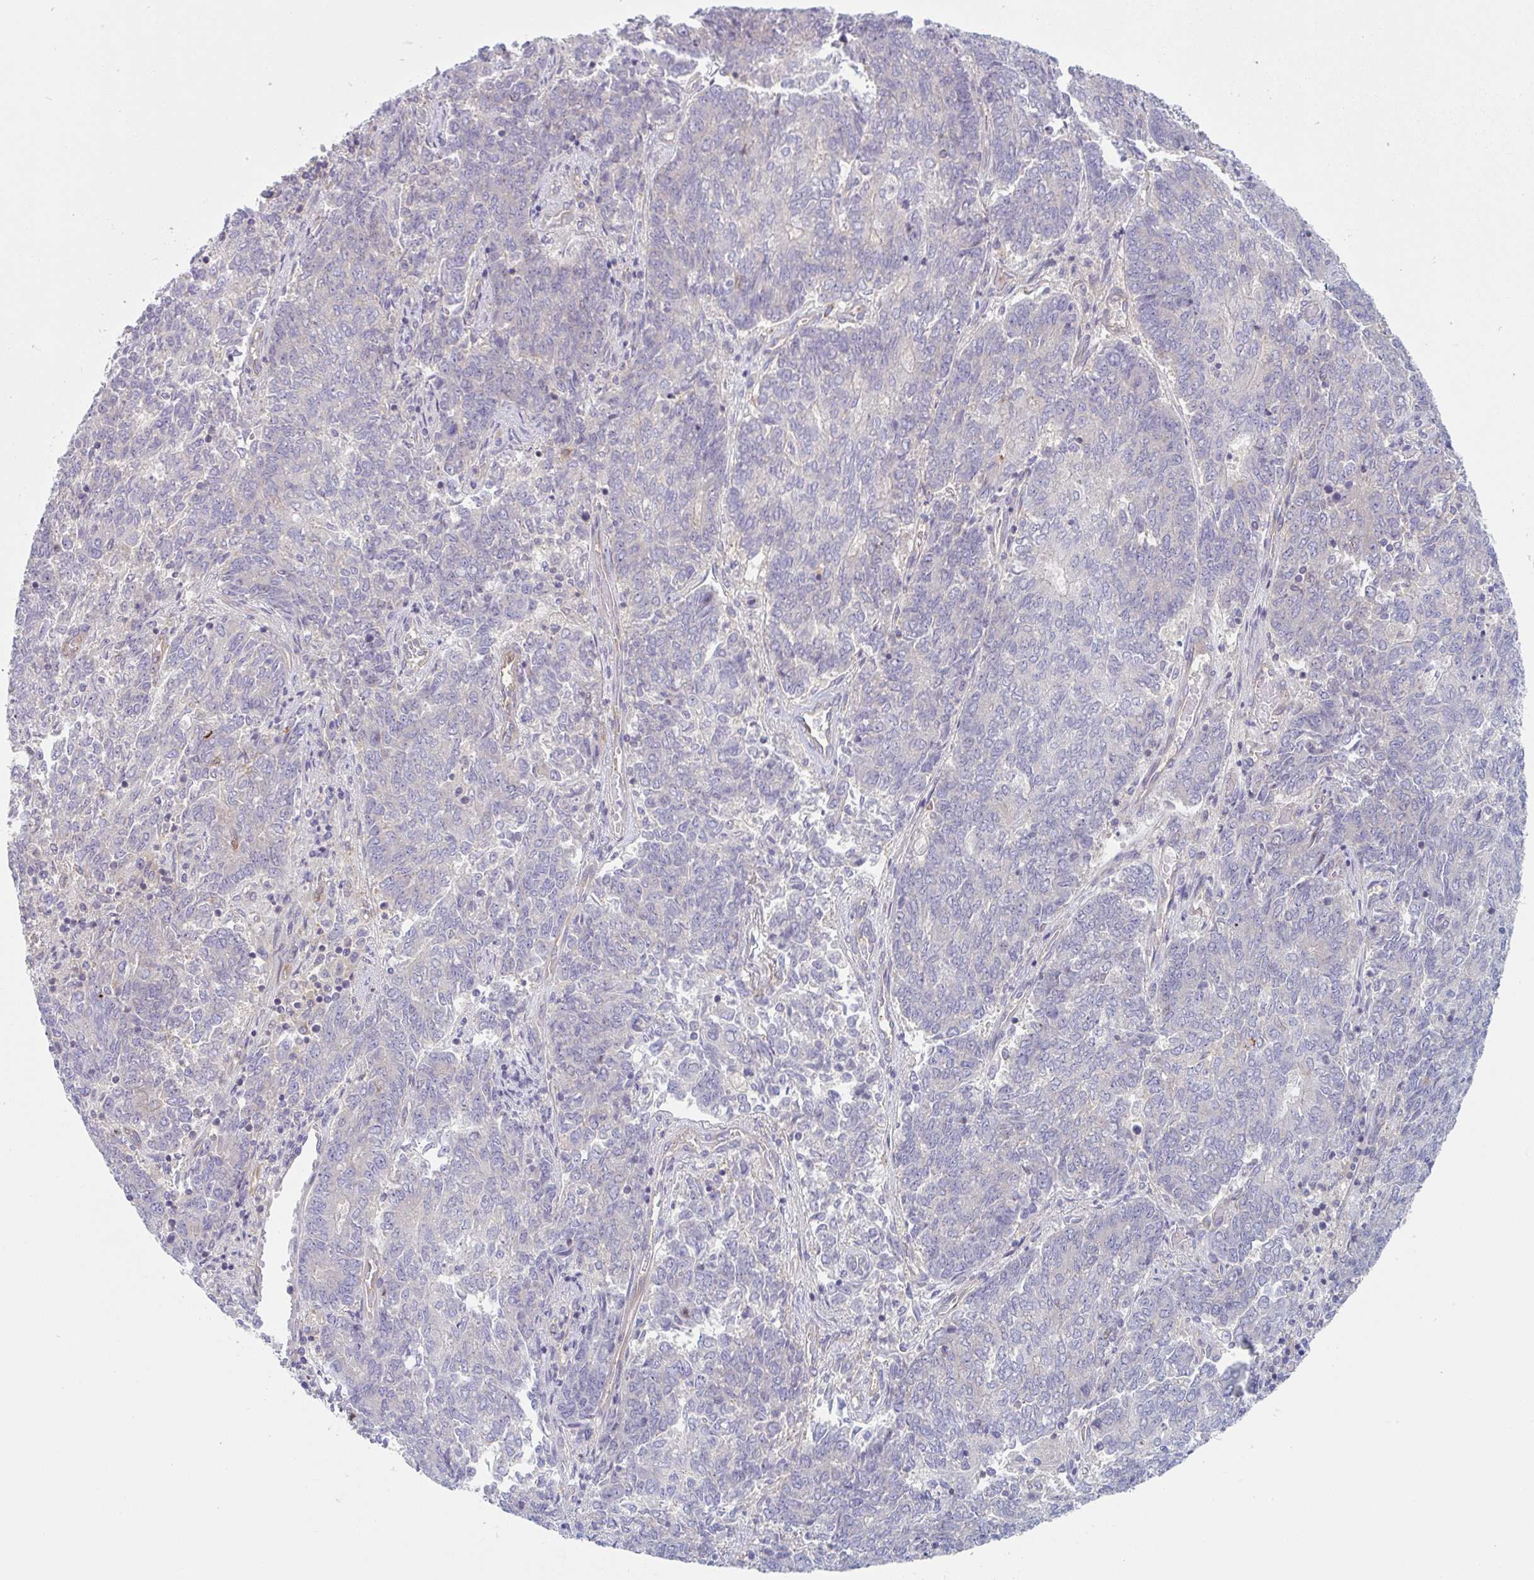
{"staining": {"intensity": "negative", "quantity": "none", "location": "none"}, "tissue": "endometrial cancer", "cell_type": "Tumor cells", "image_type": "cancer", "snomed": [{"axis": "morphology", "description": "Adenocarcinoma, NOS"}, {"axis": "topography", "description": "Endometrium"}], "caption": "High magnification brightfield microscopy of endometrial cancer (adenocarcinoma) stained with DAB (3,3'-diaminobenzidine) (brown) and counterstained with hematoxylin (blue): tumor cells show no significant expression.", "gene": "AMPD2", "patient": {"sex": "female", "age": 80}}